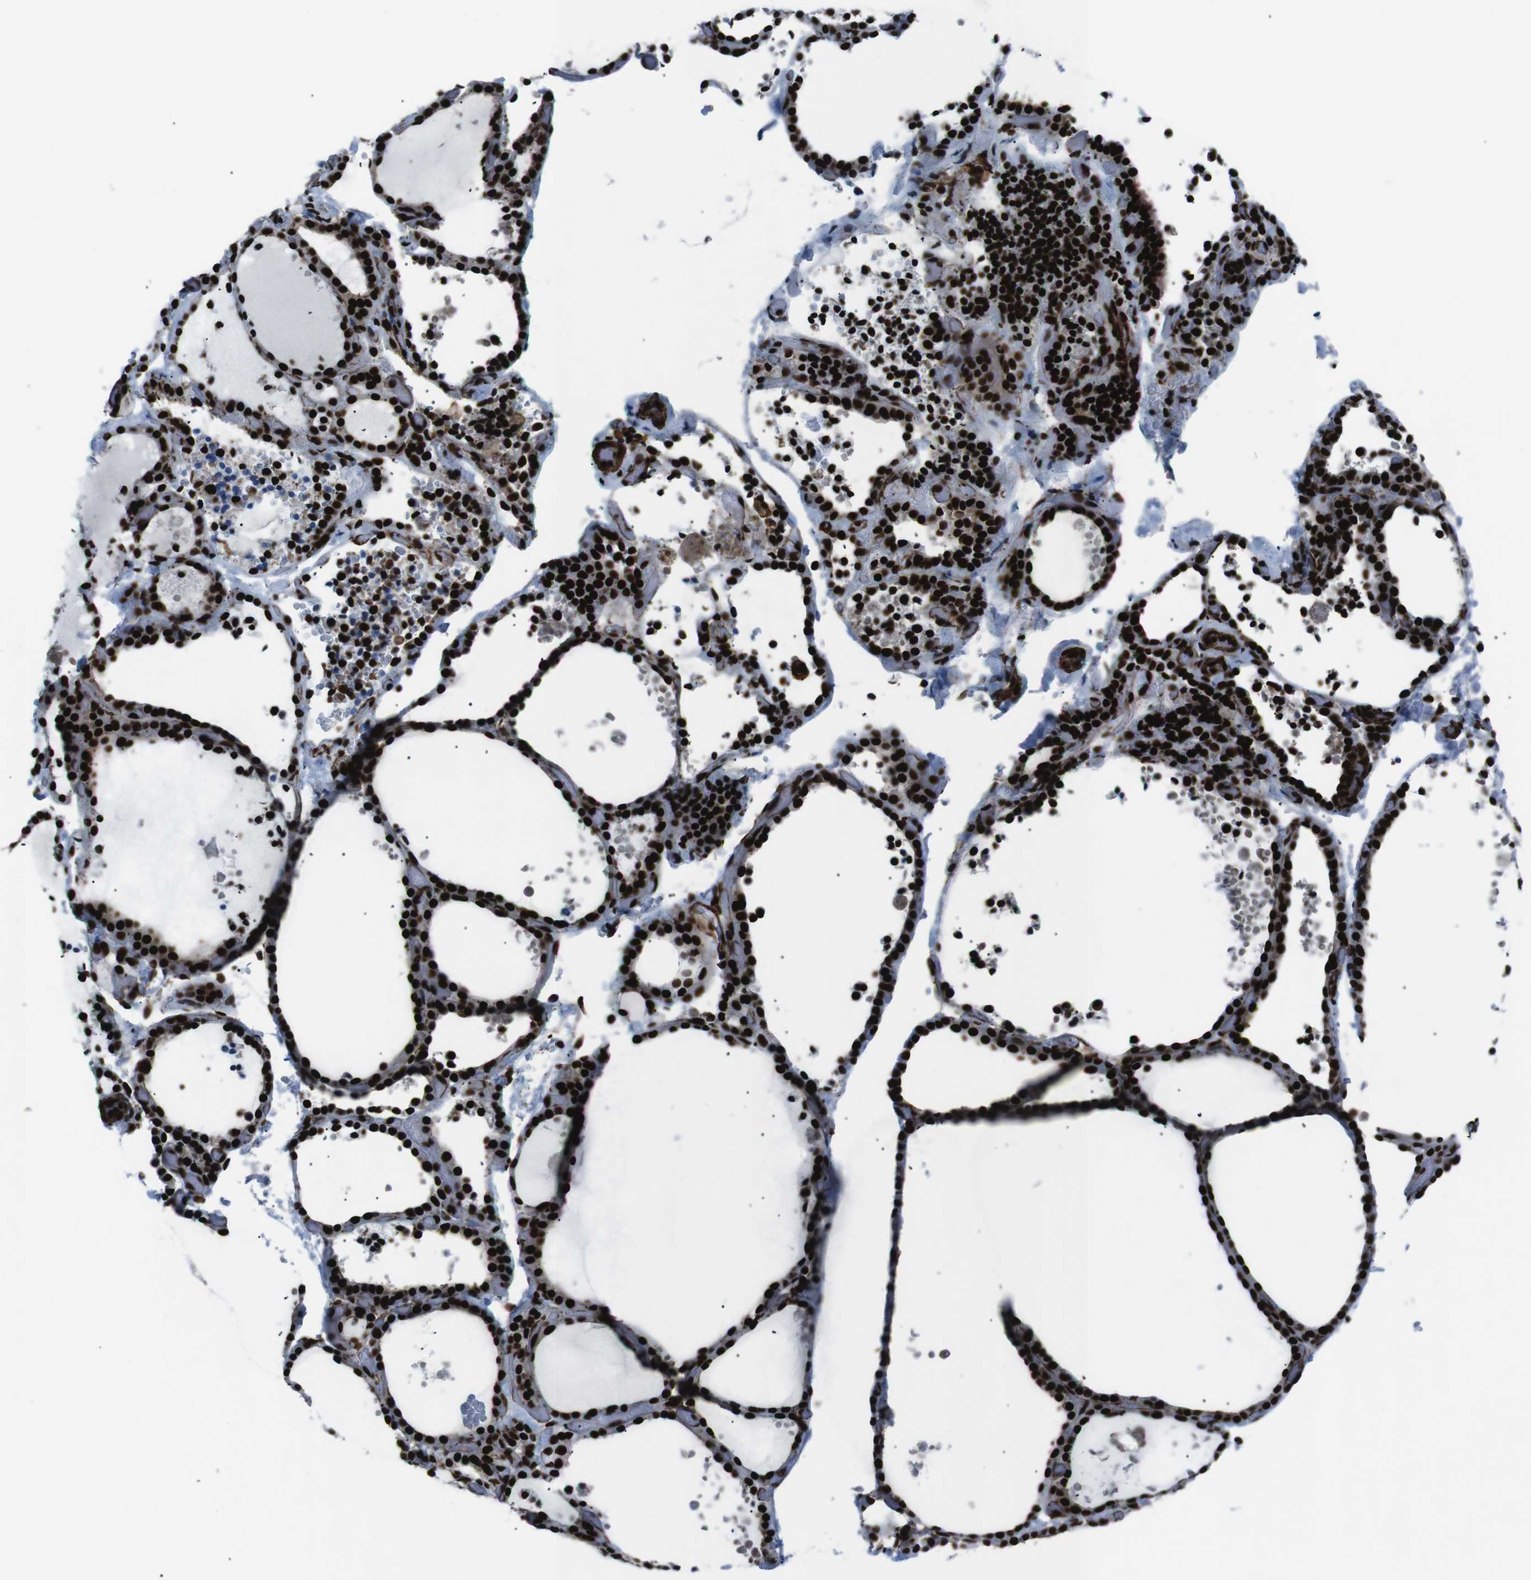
{"staining": {"intensity": "strong", "quantity": ">75%", "location": "nuclear"}, "tissue": "thyroid gland", "cell_type": "Glandular cells", "image_type": "normal", "snomed": [{"axis": "morphology", "description": "Normal tissue, NOS"}, {"axis": "topography", "description": "Thyroid gland"}], "caption": "Immunohistochemistry (IHC) staining of normal thyroid gland, which demonstrates high levels of strong nuclear staining in approximately >75% of glandular cells indicating strong nuclear protein positivity. The staining was performed using DAB (3,3'-diaminobenzidine) (brown) for protein detection and nuclei were counterstained in hematoxylin (blue).", "gene": "HNRNPU", "patient": {"sex": "female", "age": 44}}